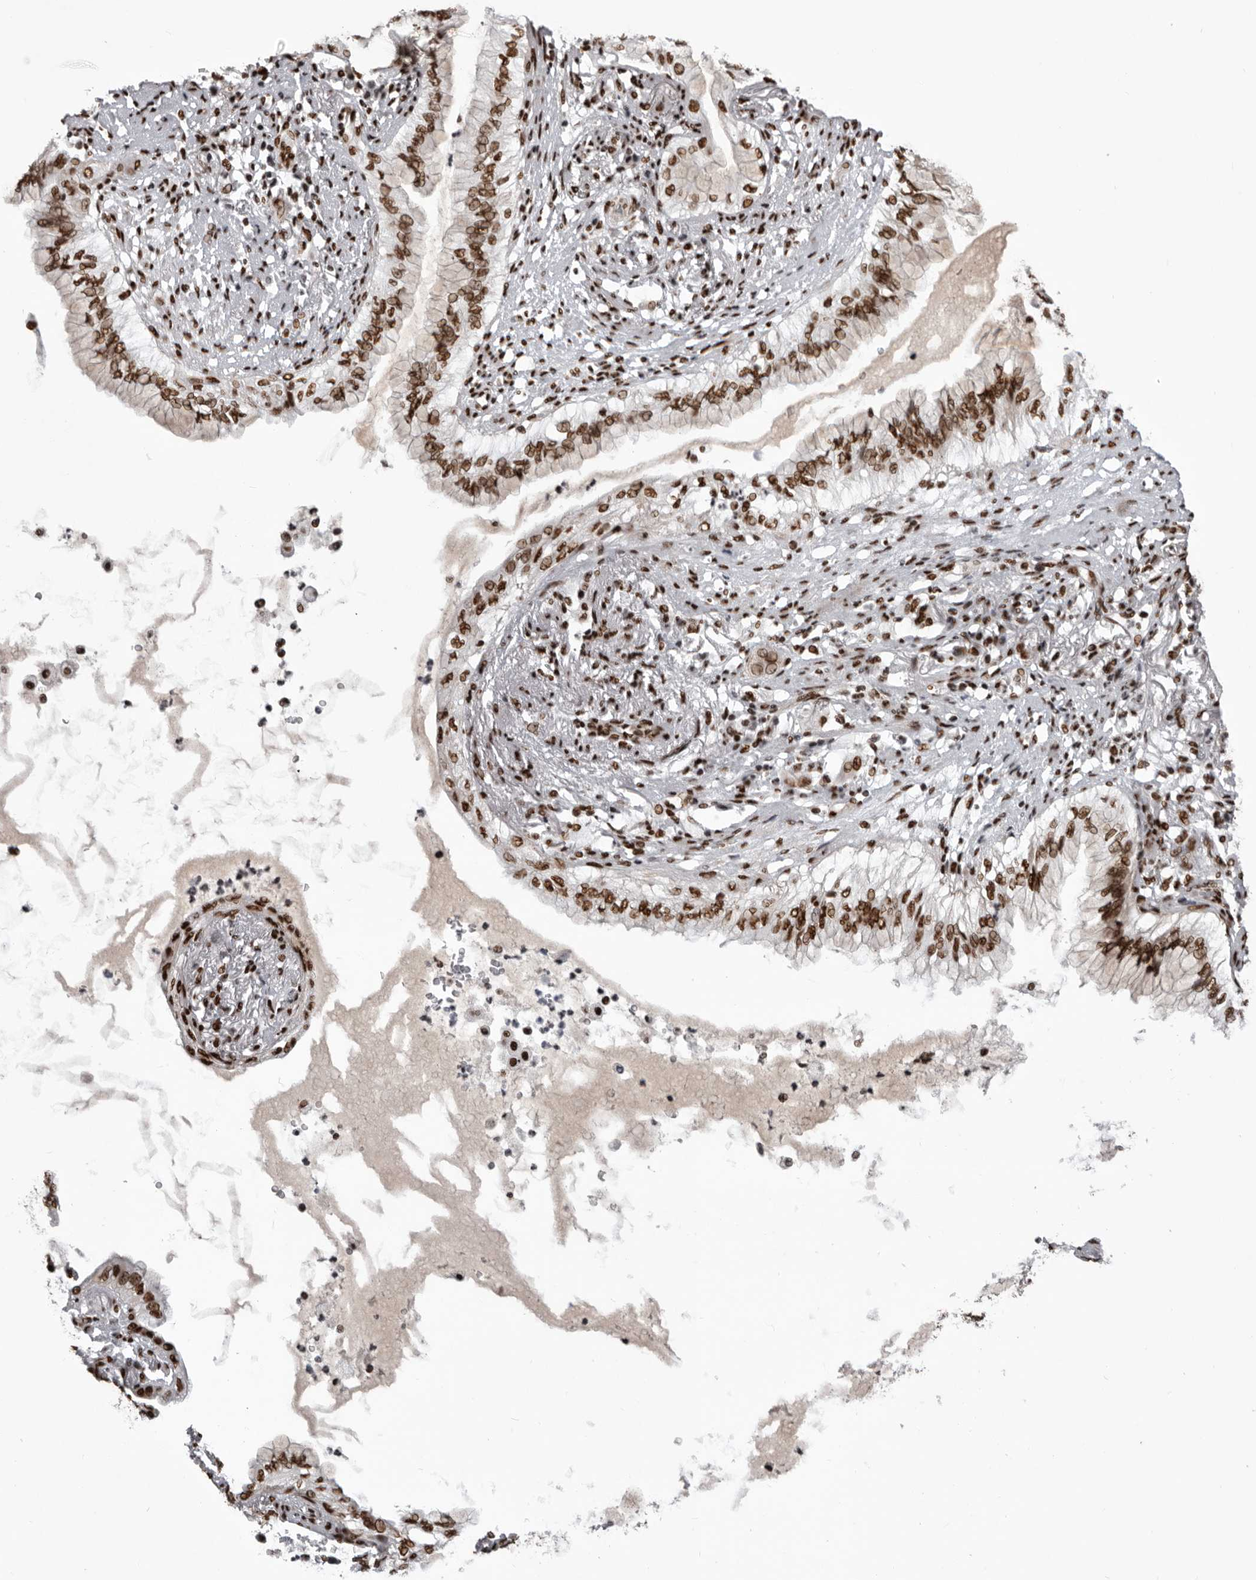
{"staining": {"intensity": "strong", "quantity": ">75%", "location": "nuclear"}, "tissue": "lung cancer", "cell_type": "Tumor cells", "image_type": "cancer", "snomed": [{"axis": "morphology", "description": "Adenocarcinoma, NOS"}, {"axis": "topography", "description": "Lung"}], "caption": "The photomicrograph demonstrates immunohistochemical staining of lung cancer. There is strong nuclear expression is appreciated in about >75% of tumor cells.", "gene": "NUMA1", "patient": {"sex": "female", "age": 70}}